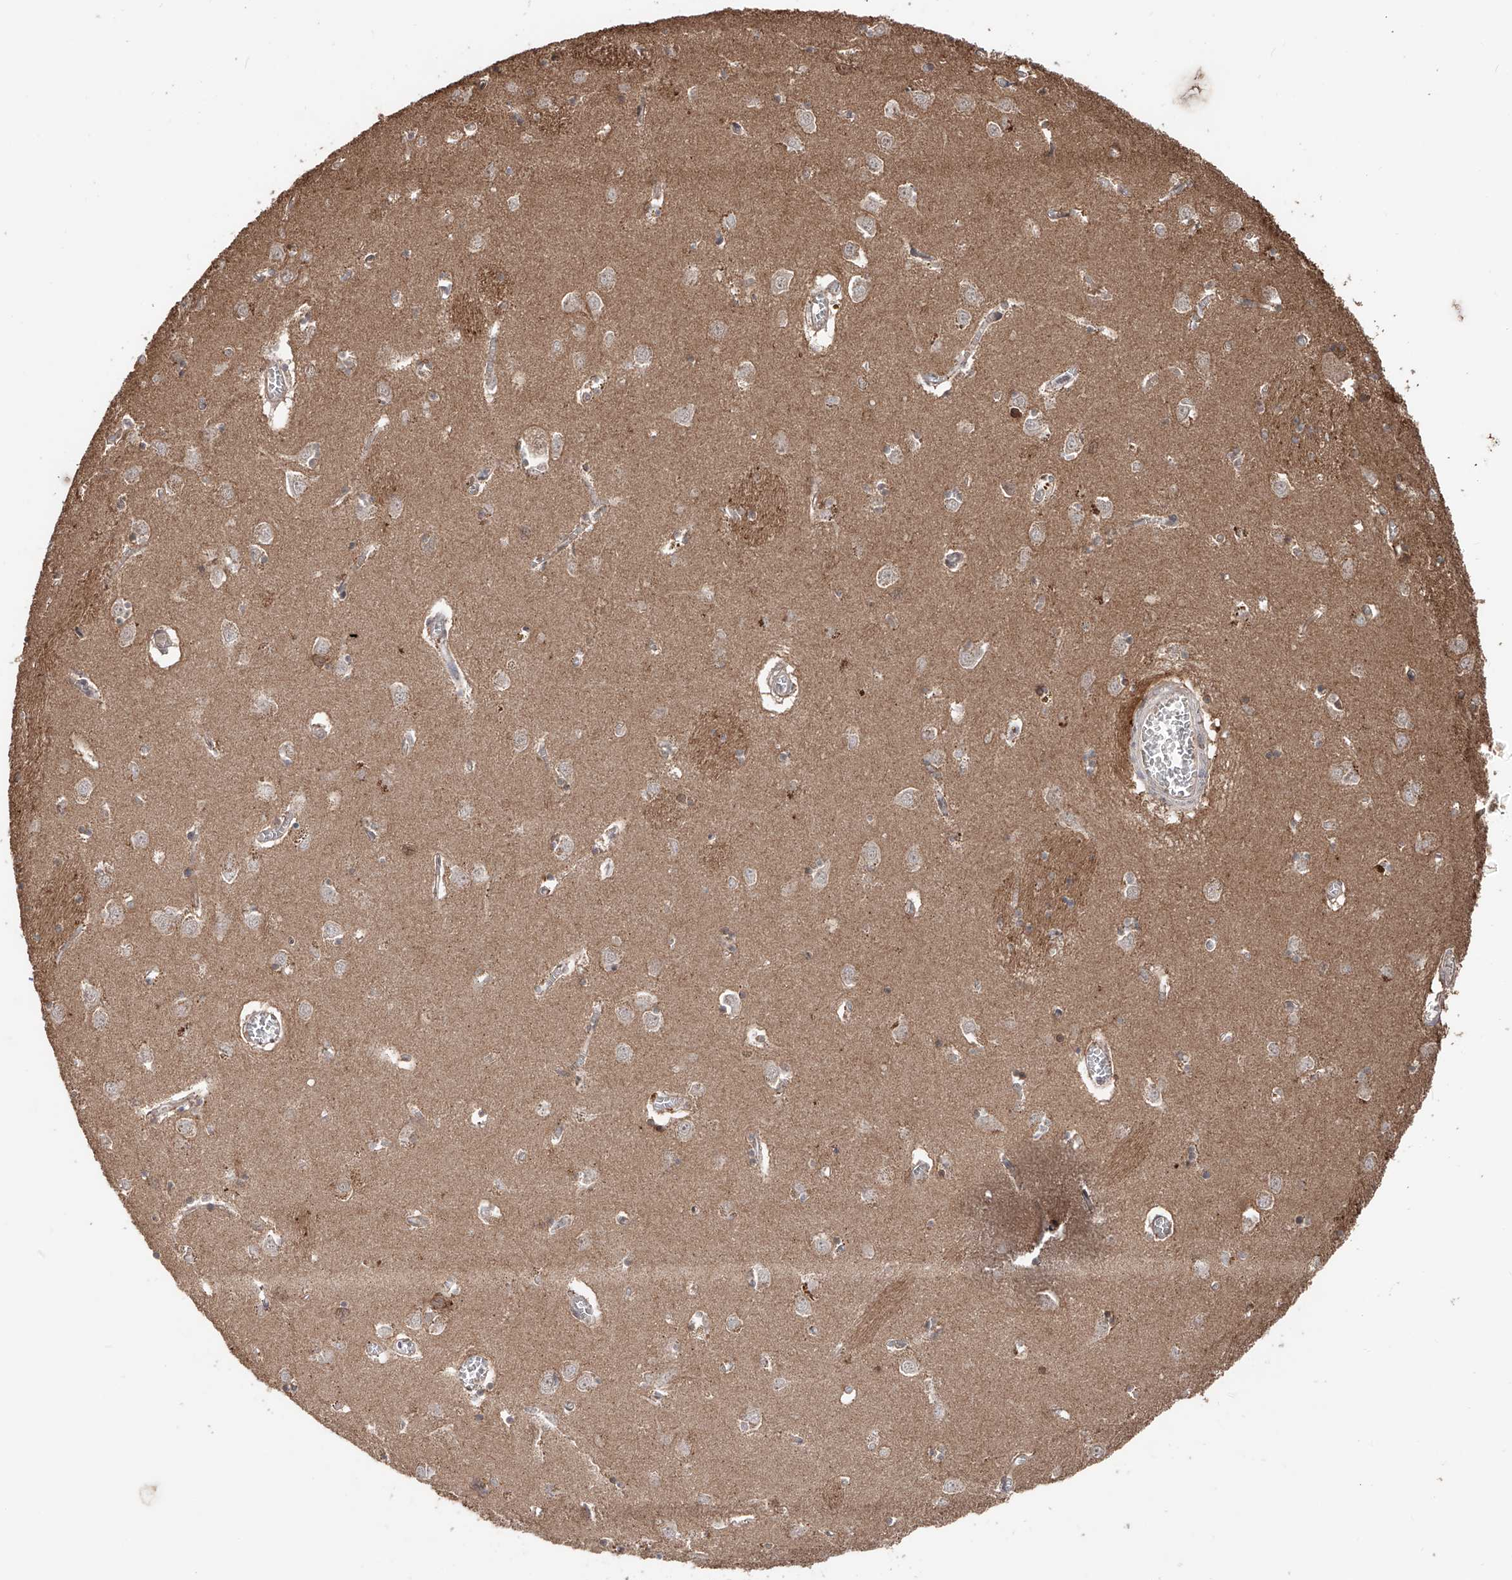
{"staining": {"intensity": "moderate", "quantity": "<25%", "location": "cytoplasmic/membranous"}, "tissue": "caudate", "cell_type": "Glial cells", "image_type": "normal", "snomed": [{"axis": "morphology", "description": "Normal tissue, NOS"}, {"axis": "topography", "description": "Lateral ventricle wall"}], "caption": "Immunohistochemistry image of benign caudate: human caudate stained using immunohistochemistry displays low levels of moderate protein expression localized specifically in the cytoplasmic/membranous of glial cells, appearing as a cytoplasmic/membranous brown color.", "gene": "FAM135A", "patient": {"sex": "male", "age": 70}}